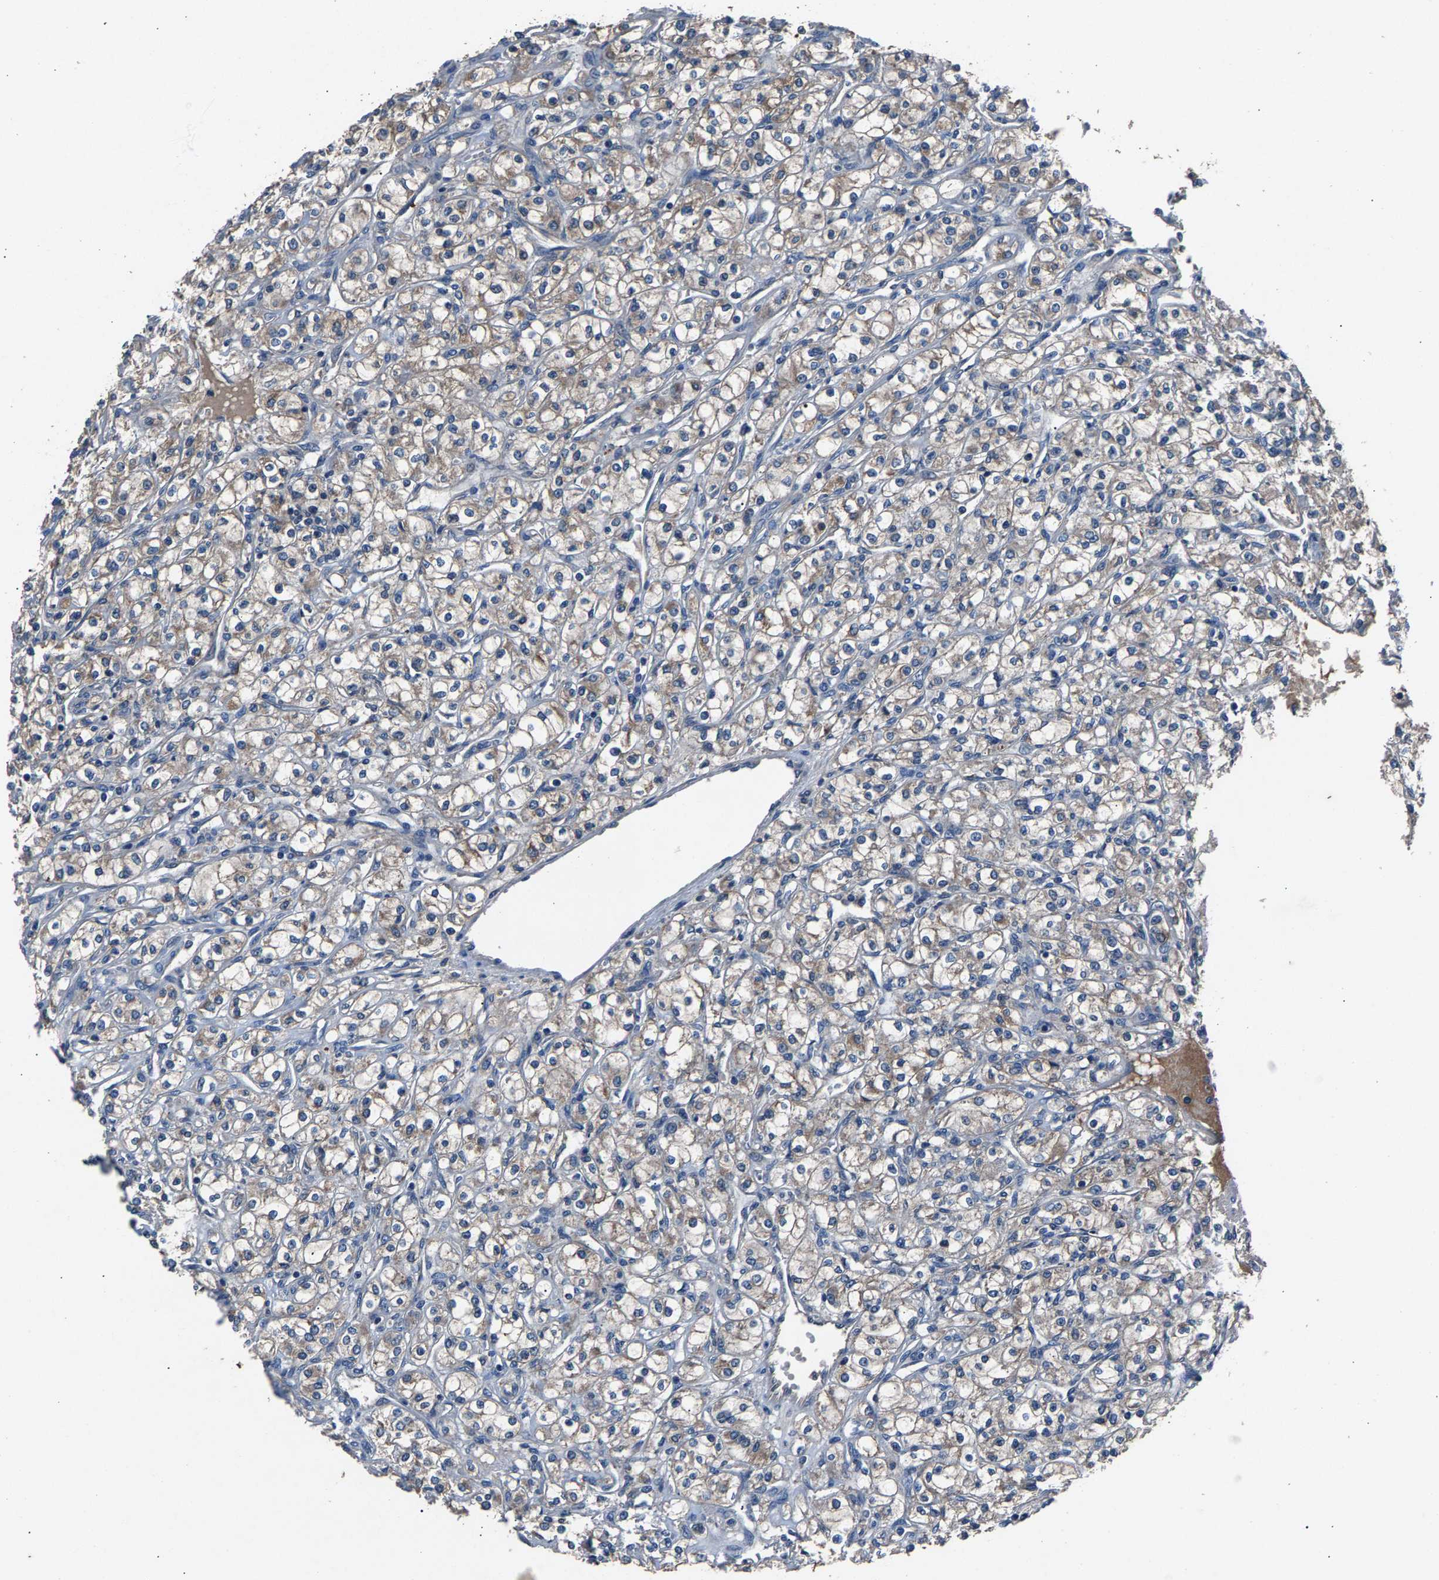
{"staining": {"intensity": "weak", "quantity": ">75%", "location": "cytoplasmic/membranous"}, "tissue": "renal cancer", "cell_type": "Tumor cells", "image_type": "cancer", "snomed": [{"axis": "morphology", "description": "Adenocarcinoma, NOS"}, {"axis": "topography", "description": "Kidney"}], "caption": "A brown stain shows weak cytoplasmic/membranous expression of a protein in human adenocarcinoma (renal) tumor cells. The protein is shown in brown color, while the nuclei are stained blue.", "gene": "PRXL2C", "patient": {"sex": "male", "age": 77}}